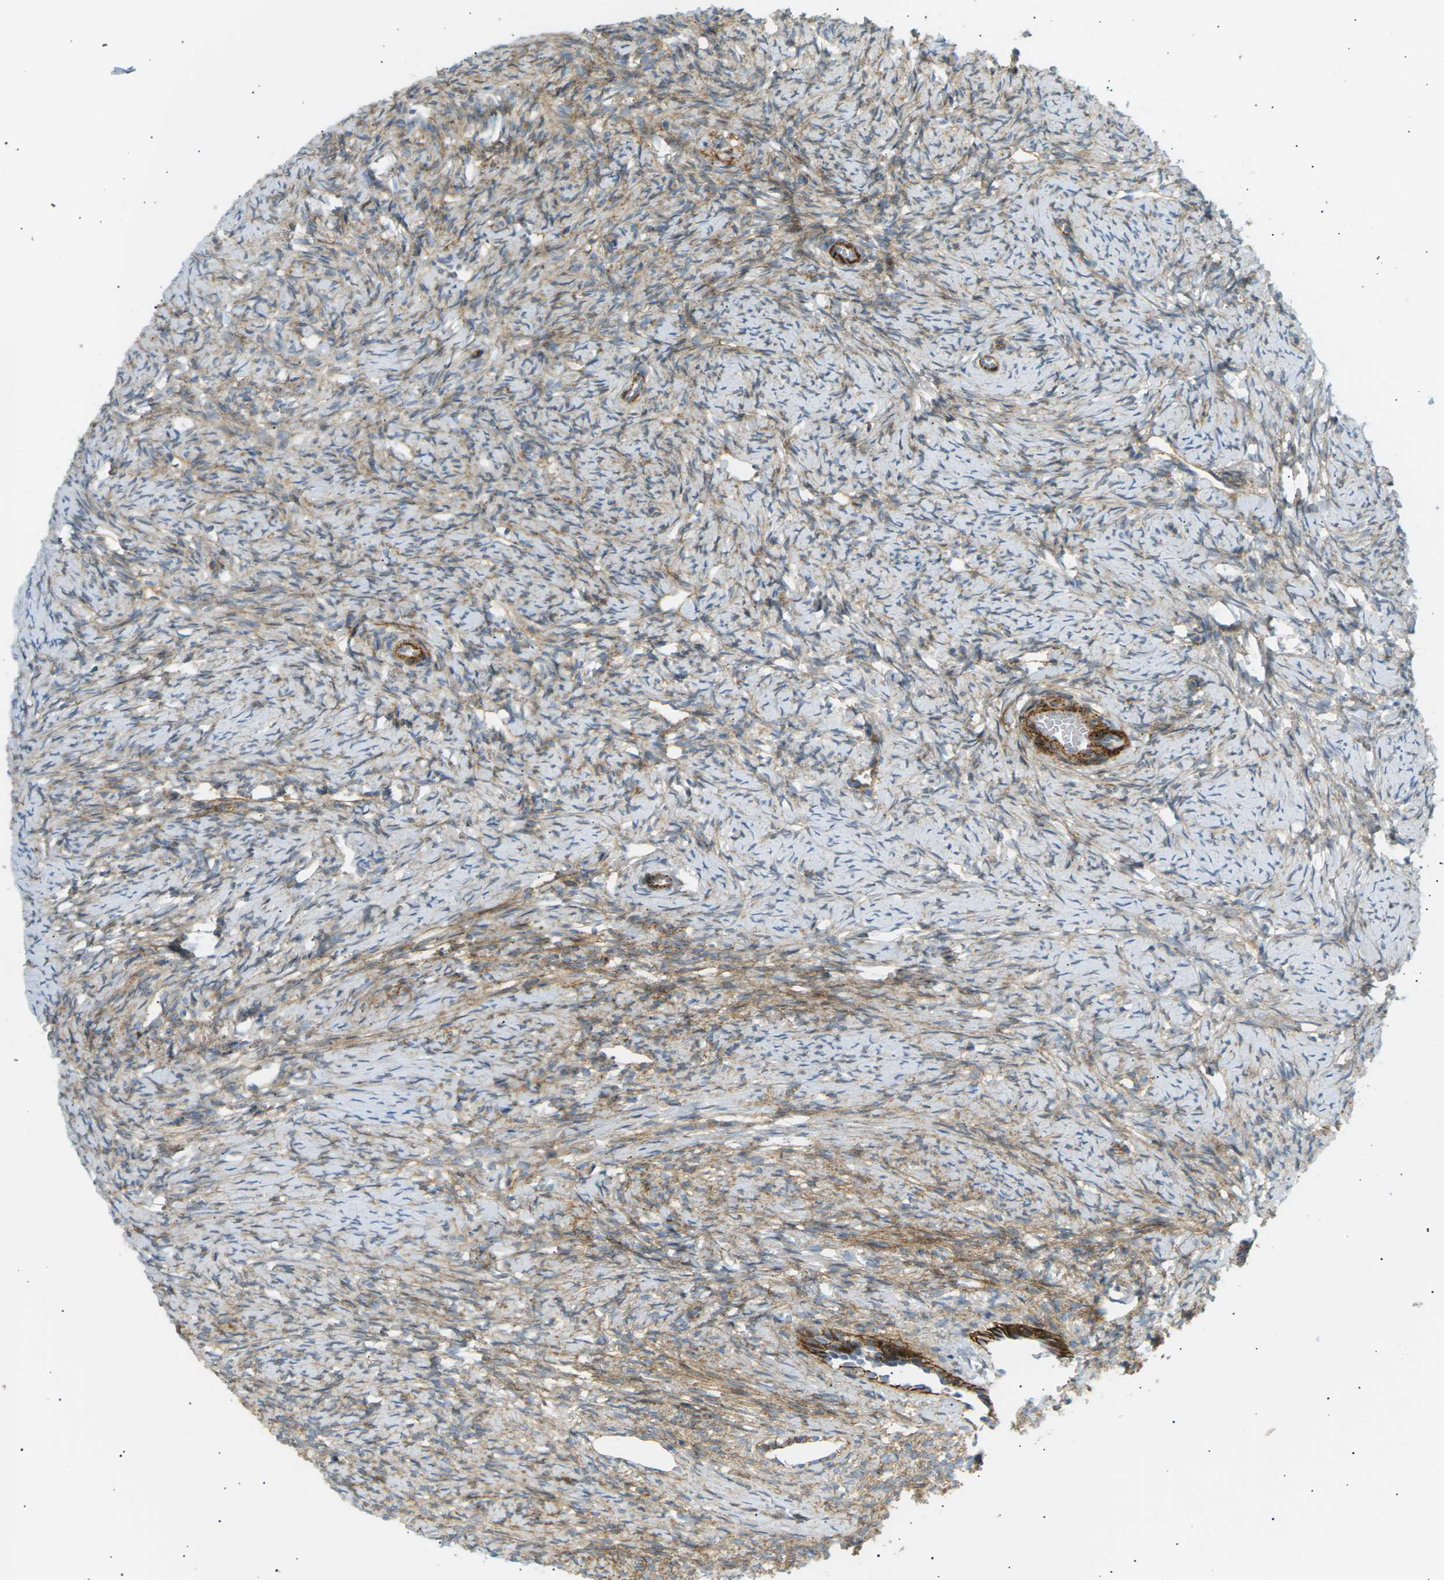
{"staining": {"intensity": "strong", "quantity": ">75%", "location": "cytoplasmic/membranous"}, "tissue": "ovary", "cell_type": "Follicle cells", "image_type": "normal", "snomed": [{"axis": "morphology", "description": "Normal tissue, NOS"}, {"axis": "topography", "description": "Ovary"}], "caption": "This is an image of immunohistochemistry staining of benign ovary, which shows strong positivity in the cytoplasmic/membranous of follicle cells.", "gene": "ATP2B4", "patient": {"sex": "female", "age": 33}}